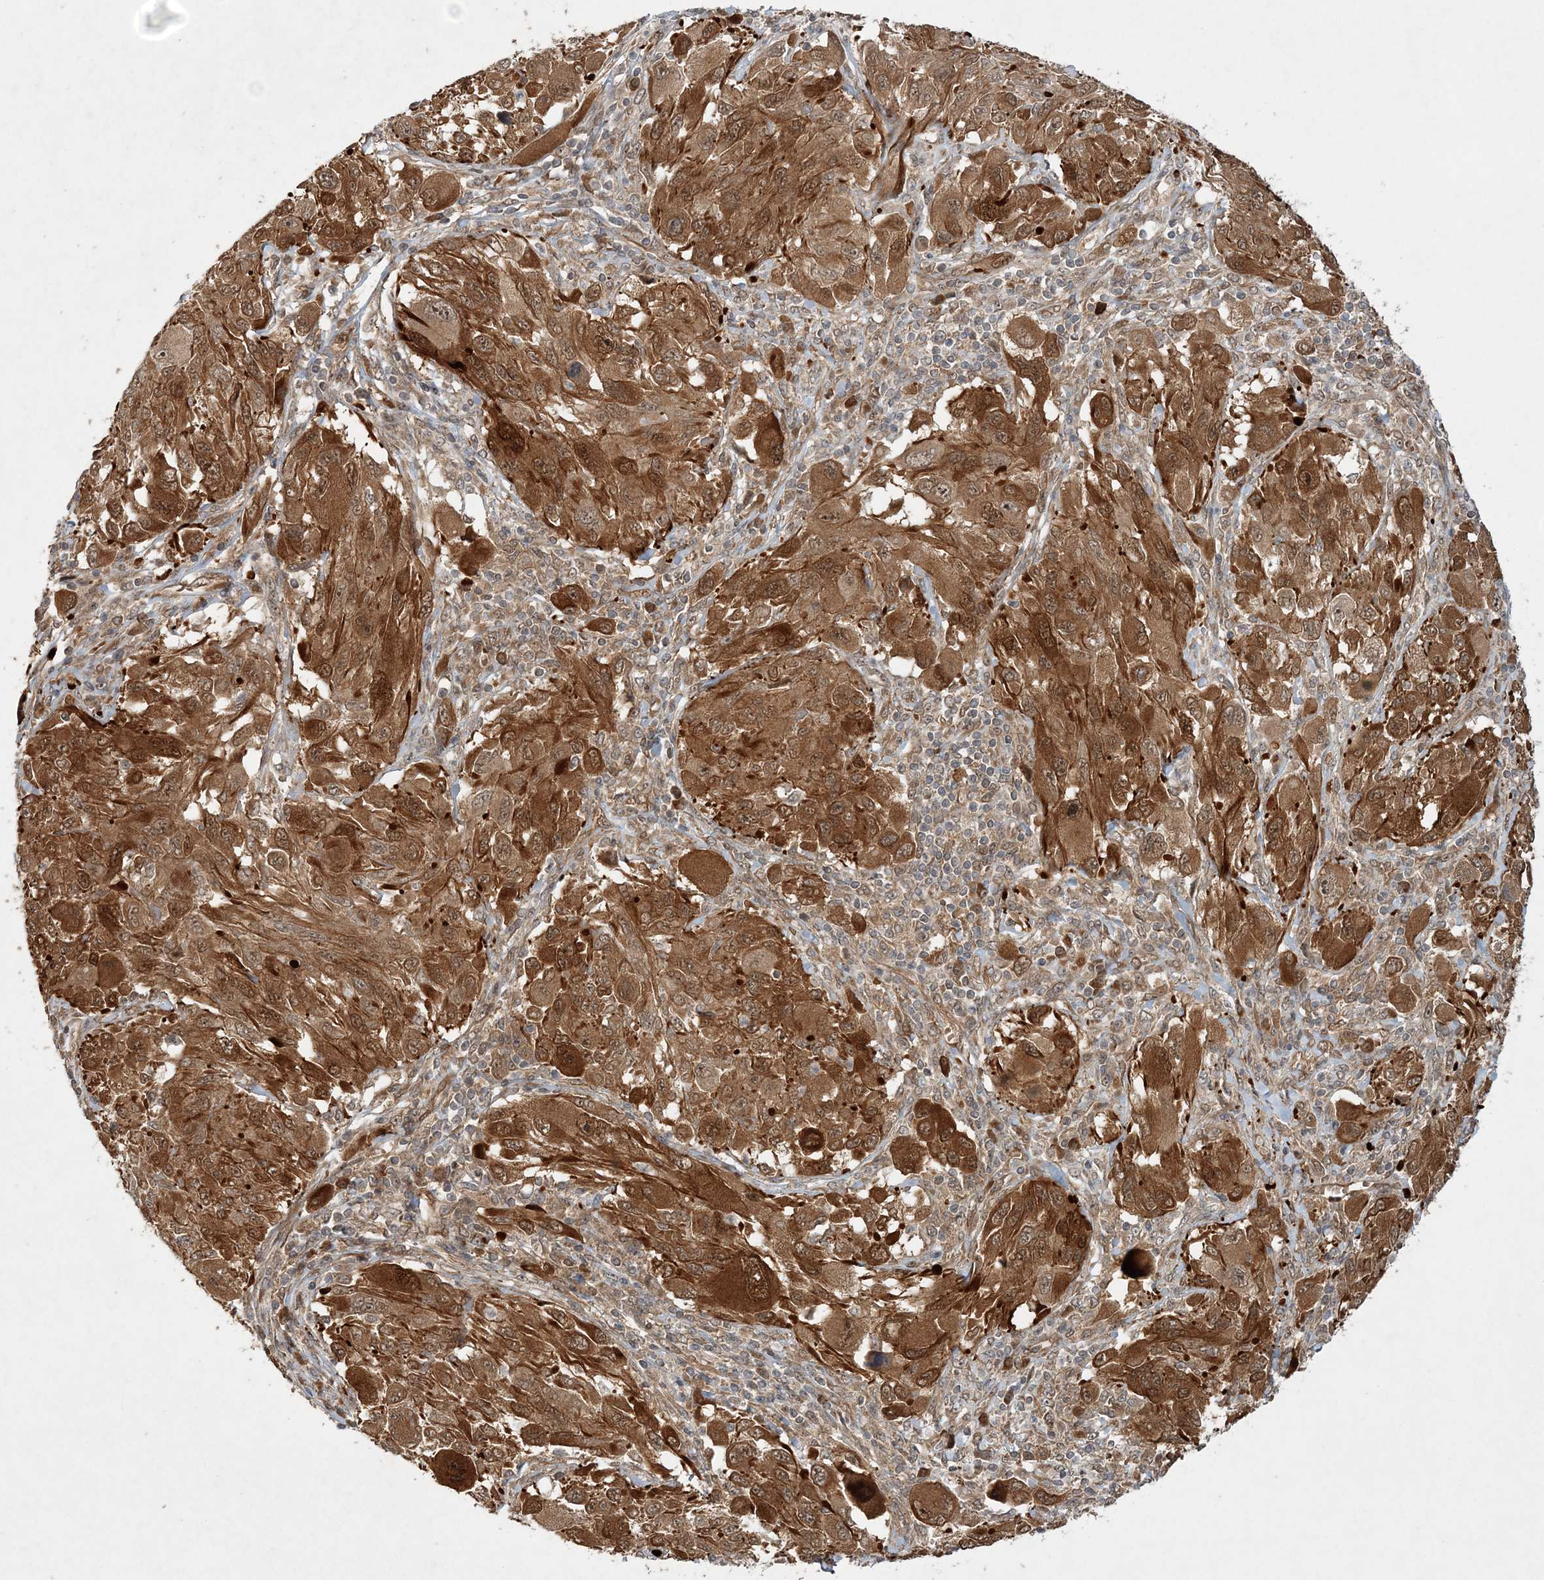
{"staining": {"intensity": "strong", "quantity": ">75%", "location": "cytoplasmic/membranous,nuclear"}, "tissue": "melanoma", "cell_type": "Tumor cells", "image_type": "cancer", "snomed": [{"axis": "morphology", "description": "Malignant melanoma, NOS"}, {"axis": "topography", "description": "Skin"}], "caption": "Immunohistochemical staining of malignant melanoma demonstrates high levels of strong cytoplasmic/membranous and nuclear staining in about >75% of tumor cells. (Brightfield microscopy of DAB IHC at high magnification).", "gene": "UBTD2", "patient": {"sex": "female", "age": 91}}